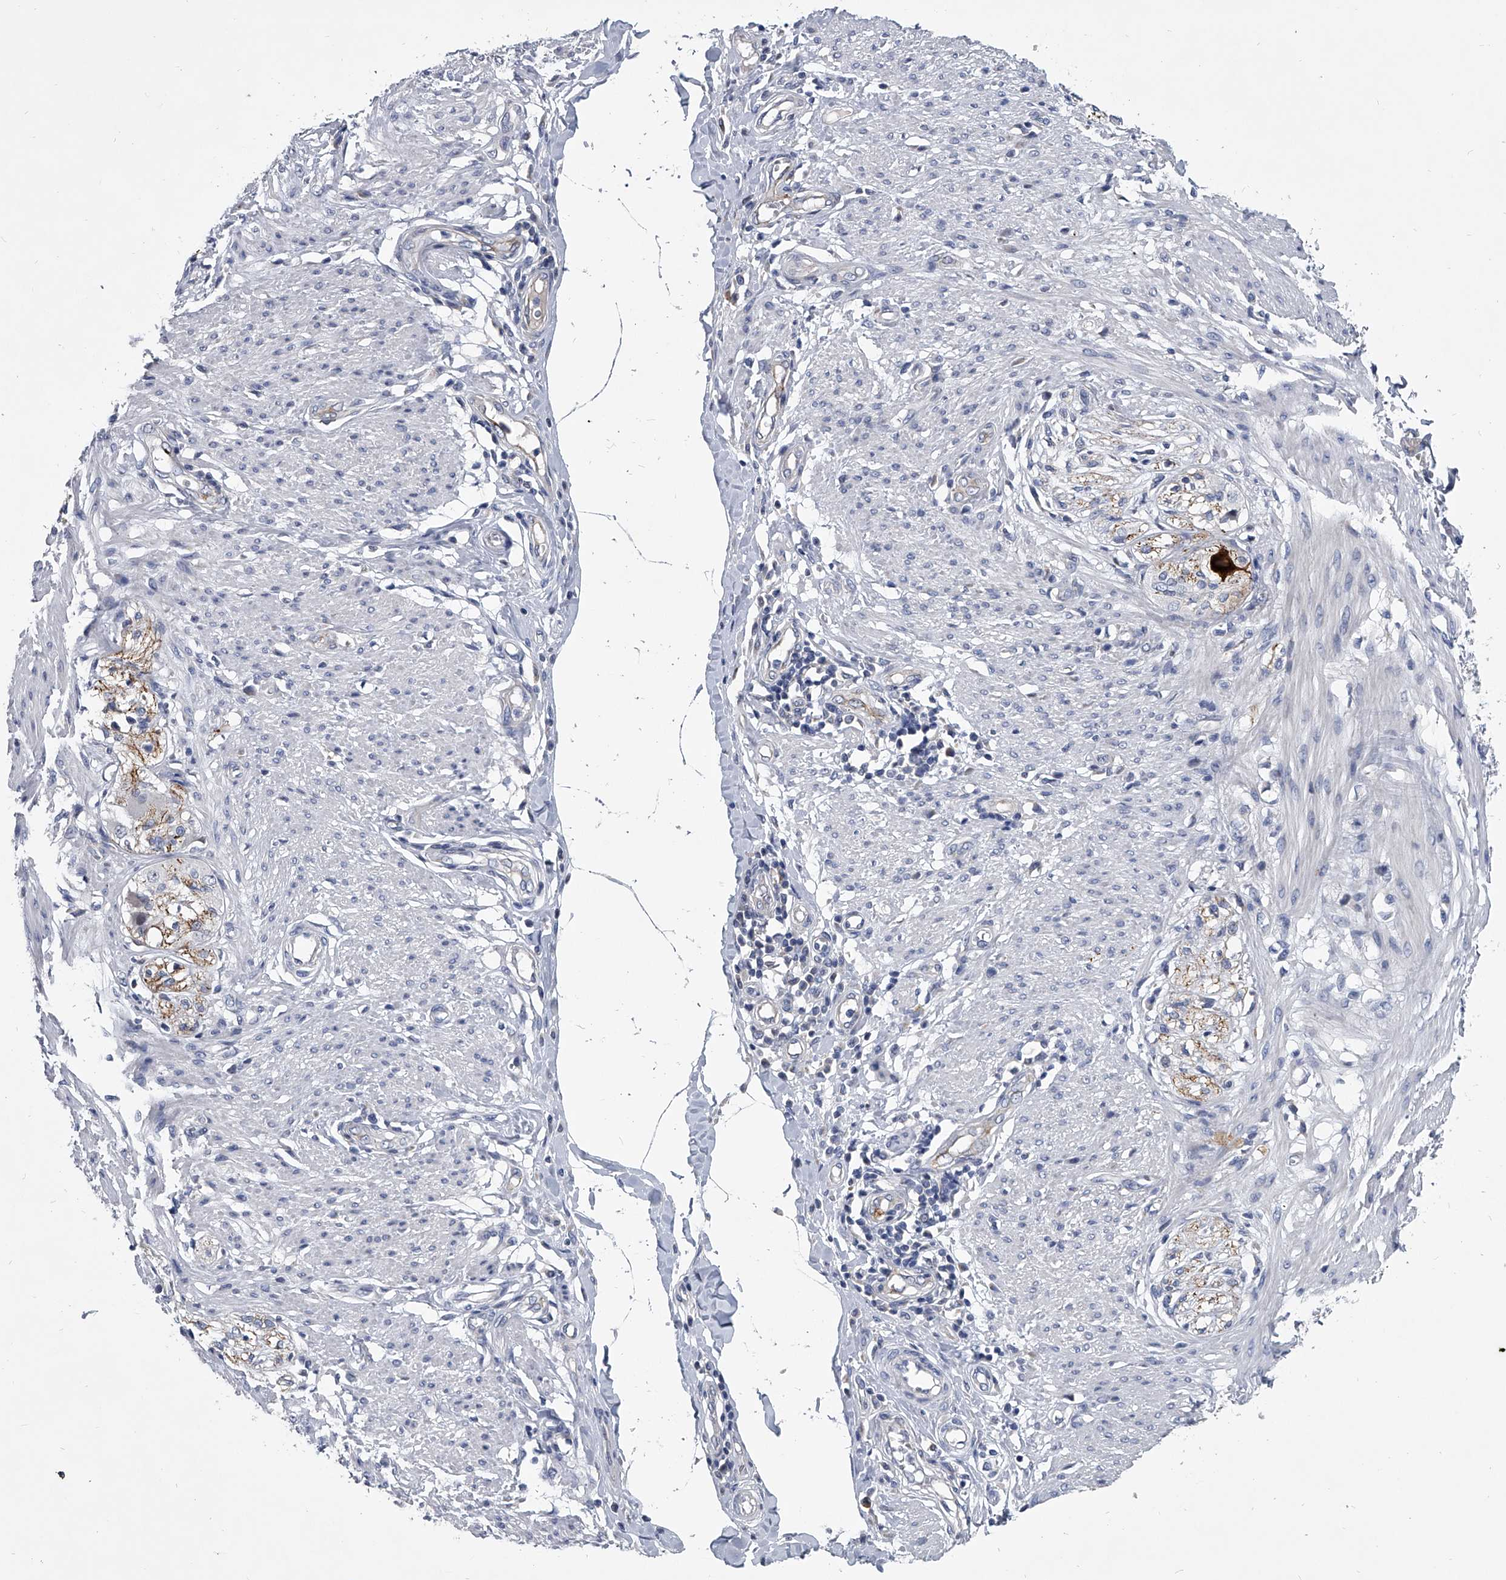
{"staining": {"intensity": "negative", "quantity": "none", "location": "none"}, "tissue": "smooth muscle", "cell_type": "Smooth muscle cells", "image_type": "normal", "snomed": [{"axis": "morphology", "description": "Normal tissue, NOS"}, {"axis": "morphology", "description": "Adenocarcinoma, NOS"}, {"axis": "topography", "description": "Colon"}, {"axis": "topography", "description": "Peripheral nerve tissue"}], "caption": "This micrograph is of benign smooth muscle stained with immunohistochemistry to label a protein in brown with the nuclei are counter-stained blue. There is no positivity in smooth muscle cells.", "gene": "SPP1", "patient": {"sex": "male", "age": 14}}